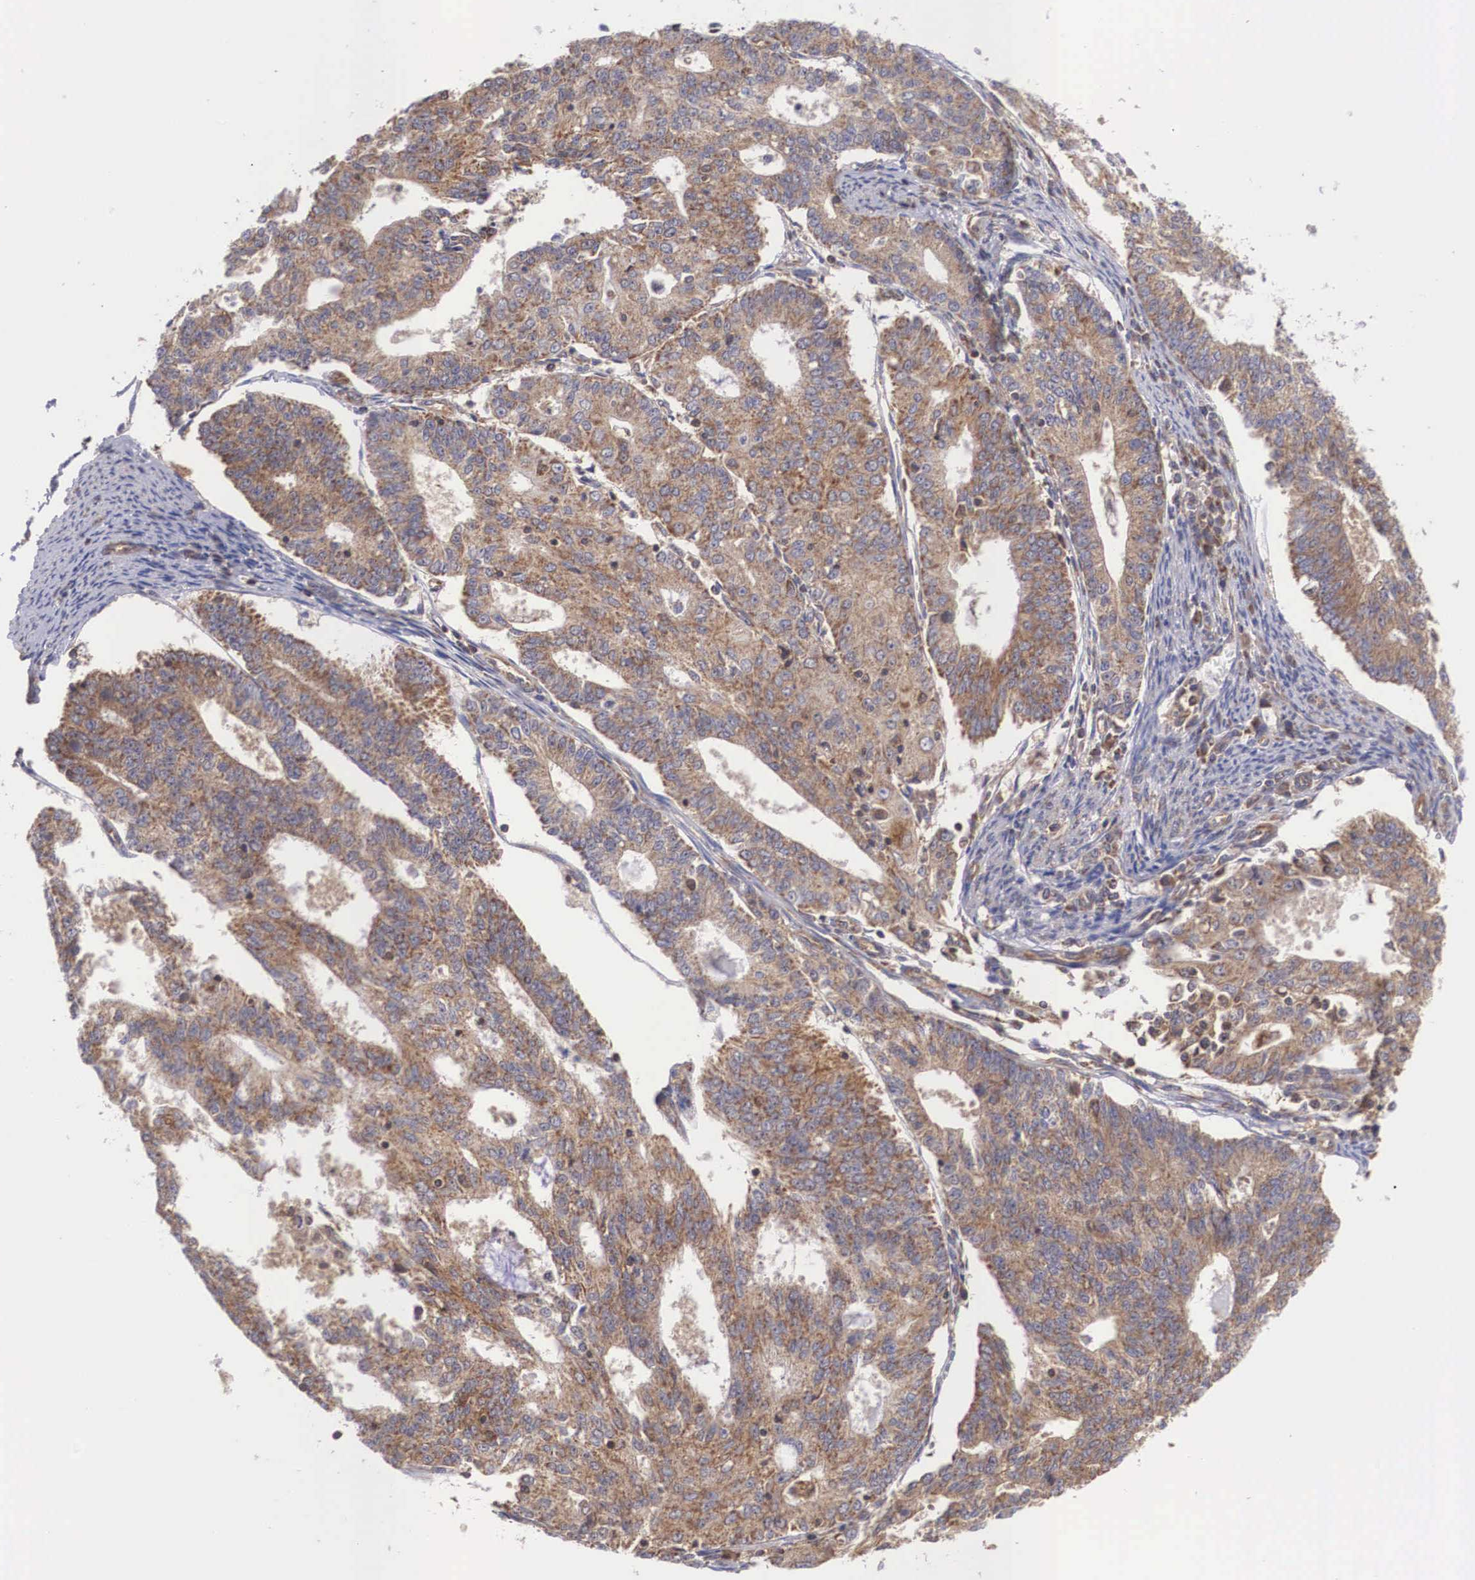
{"staining": {"intensity": "weak", "quantity": "25%-75%", "location": "cytoplasmic/membranous"}, "tissue": "endometrial cancer", "cell_type": "Tumor cells", "image_type": "cancer", "snomed": [{"axis": "morphology", "description": "Adenocarcinoma, NOS"}, {"axis": "topography", "description": "Endometrium"}], "caption": "IHC of endometrial cancer exhibits low levels of weak cytoplasmic/membranous expression in approximately 25%-75% of tumor cells.", "gene": "DHRS1", "patient": {"sex": "female", "age": 56}}